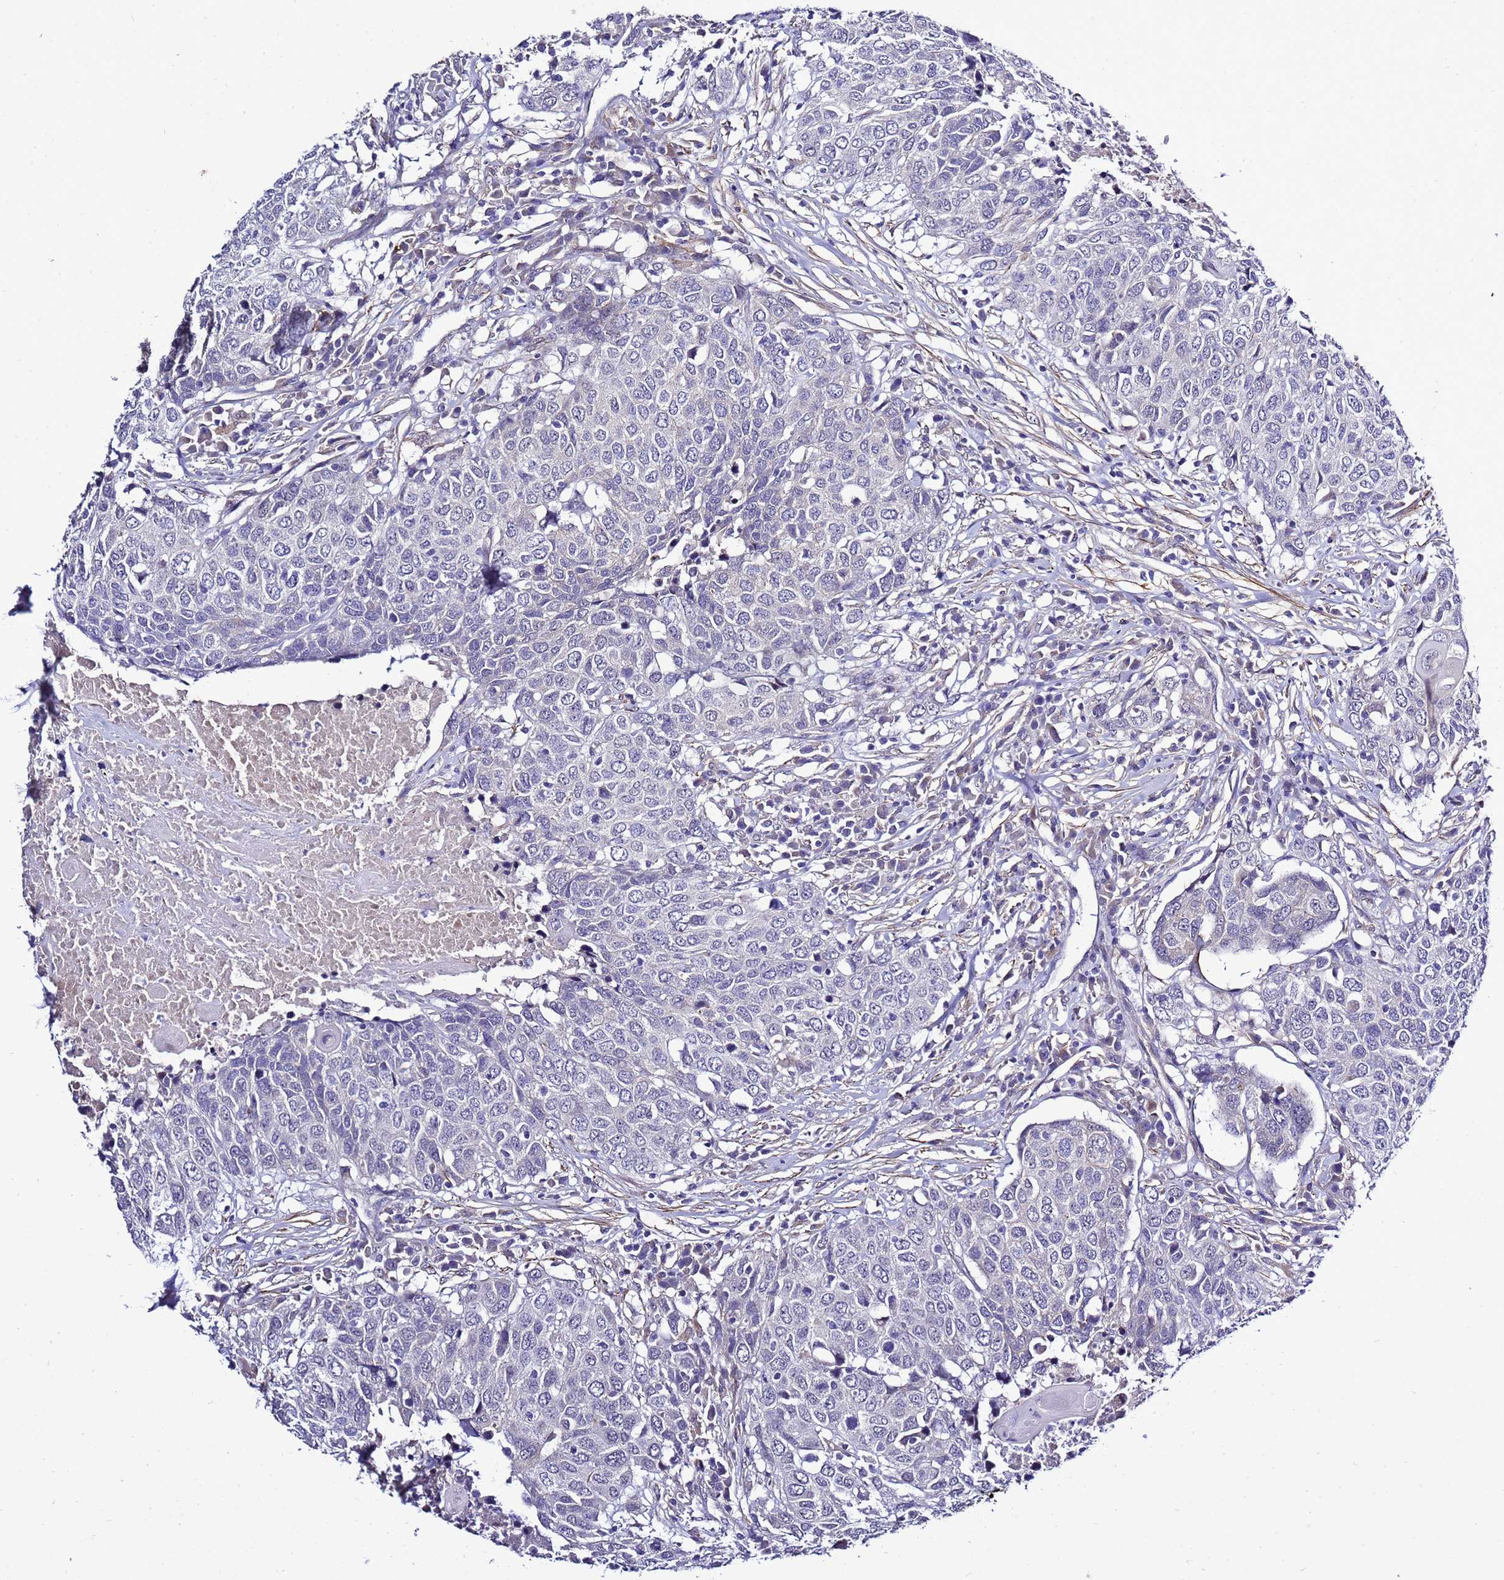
{"staining": {"intensity": "negative", "quantity": "none", "location": "none"}, "tissue": "head and neck cancer", "cell_type": "Tumor cells", "image_type": "cancer", "snomed": [{"axis": "morphology", "description": "Squamous cell carcinoma, NOS"}, {"axis": "topography", "description": "Head-Neck"}], "caption": "This is a micrograph of immunohistochemistry staining of head and neck squamous cell carcinoma, which shows no positivity in tumor cells.", "gene": "GZF1", "patient": {"sex": "male", "age": 66}}